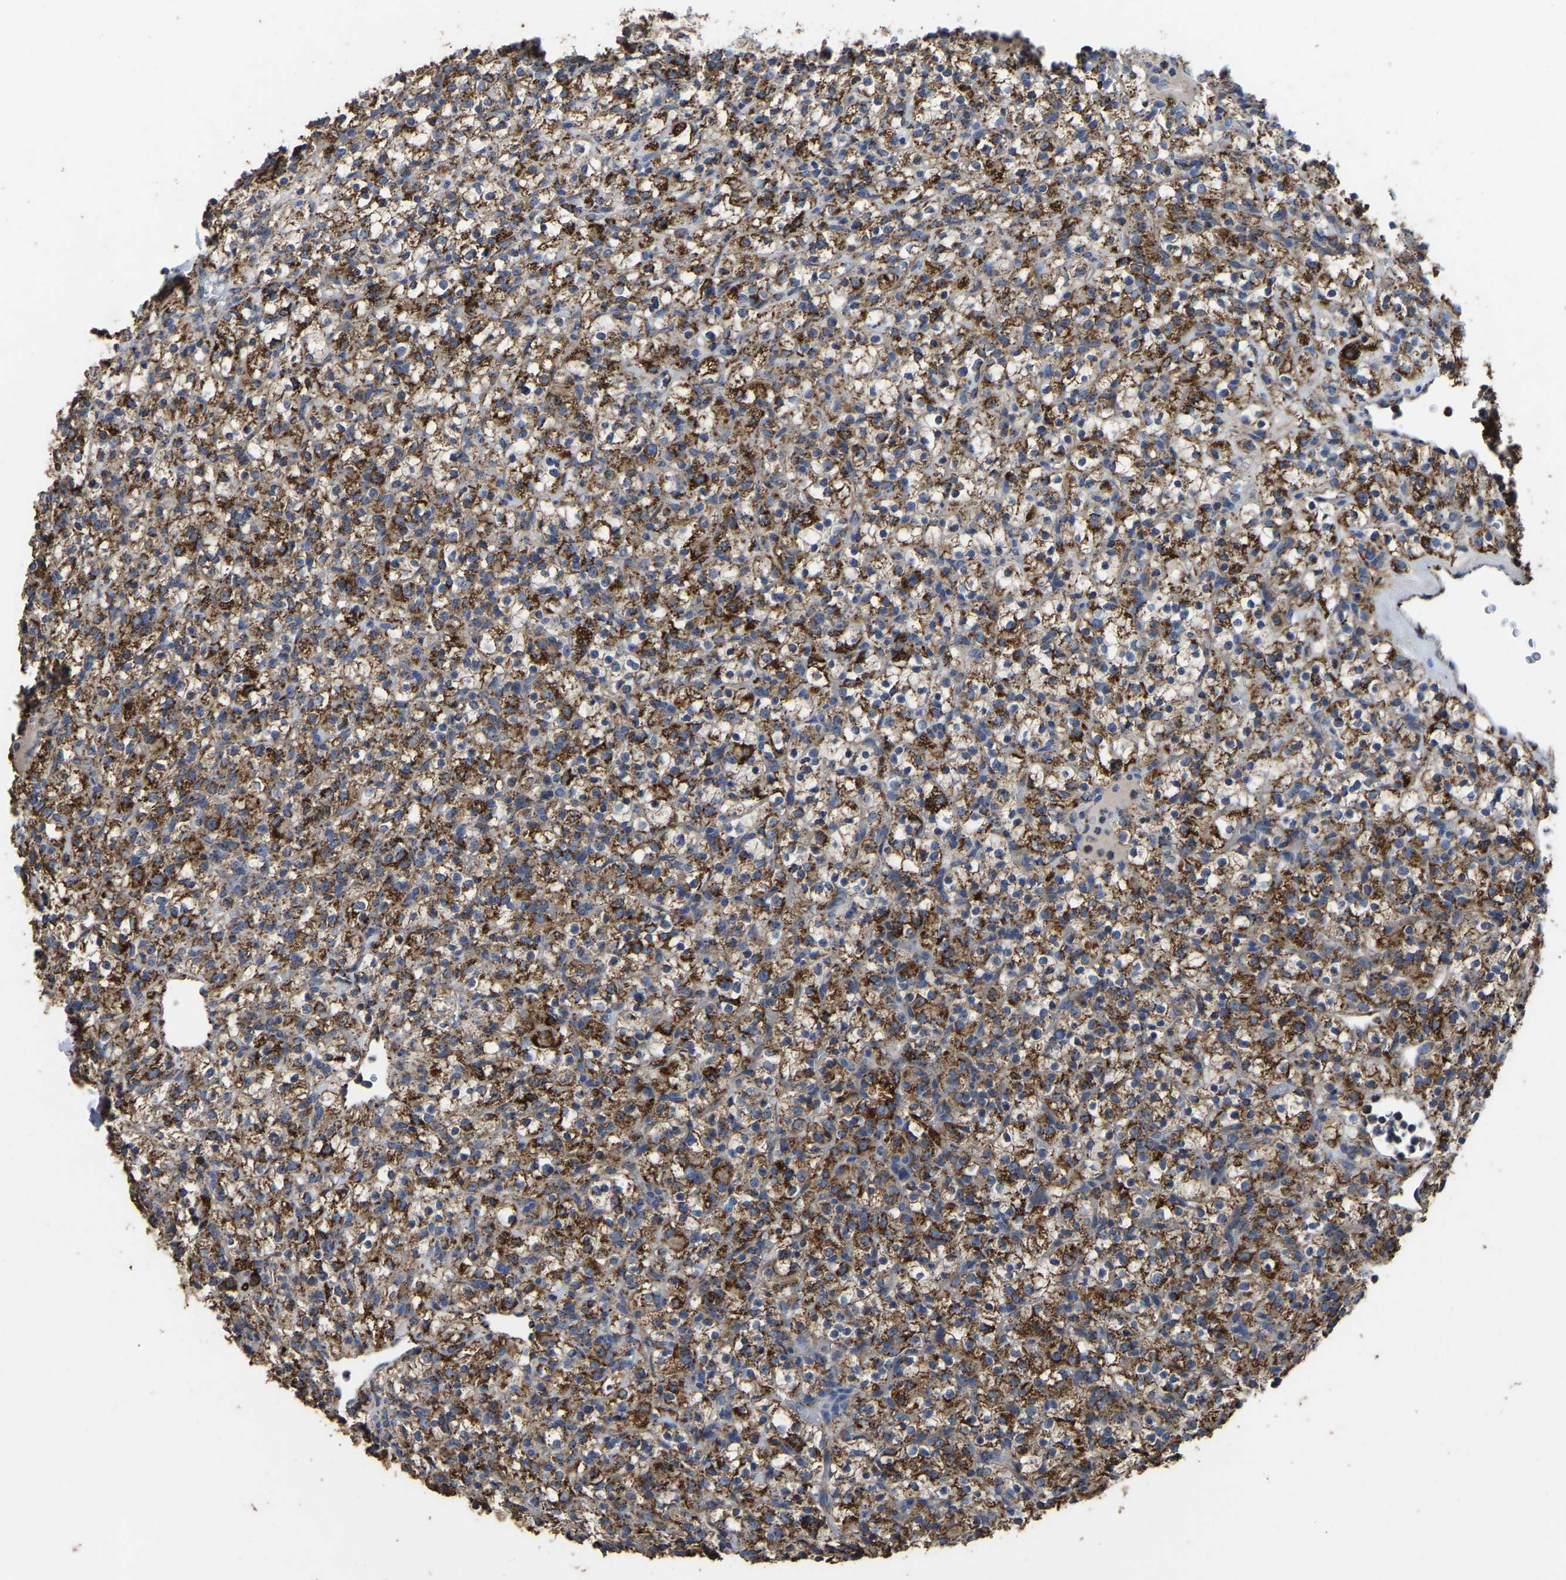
{"staining": {"intensity": "strong", "quantity": ">75%", "location": "cytoplasmic/membranous"}, "tissue": "renal cancer", "cell_type": "Tumor cells", "image_type": "cancer", "snomed": [{"axis": "morphology", "description": "Normal tissue, NOS"}, {"axis": "morphology", "description": "Adenocarcinoma, NOS"}, {"axis": "topography", "description": "Kidney"}], "caption": "Immunohistochemistry histopathology image of renal cancer (adenocarcinoma) stained for a protein (brown), which reveals high levels of strong cytoplasmic/membranous positivity in approximately >75% of tumor cells.", "gene": "ETFA", "patient": {"sex": "female", "age": 72}}